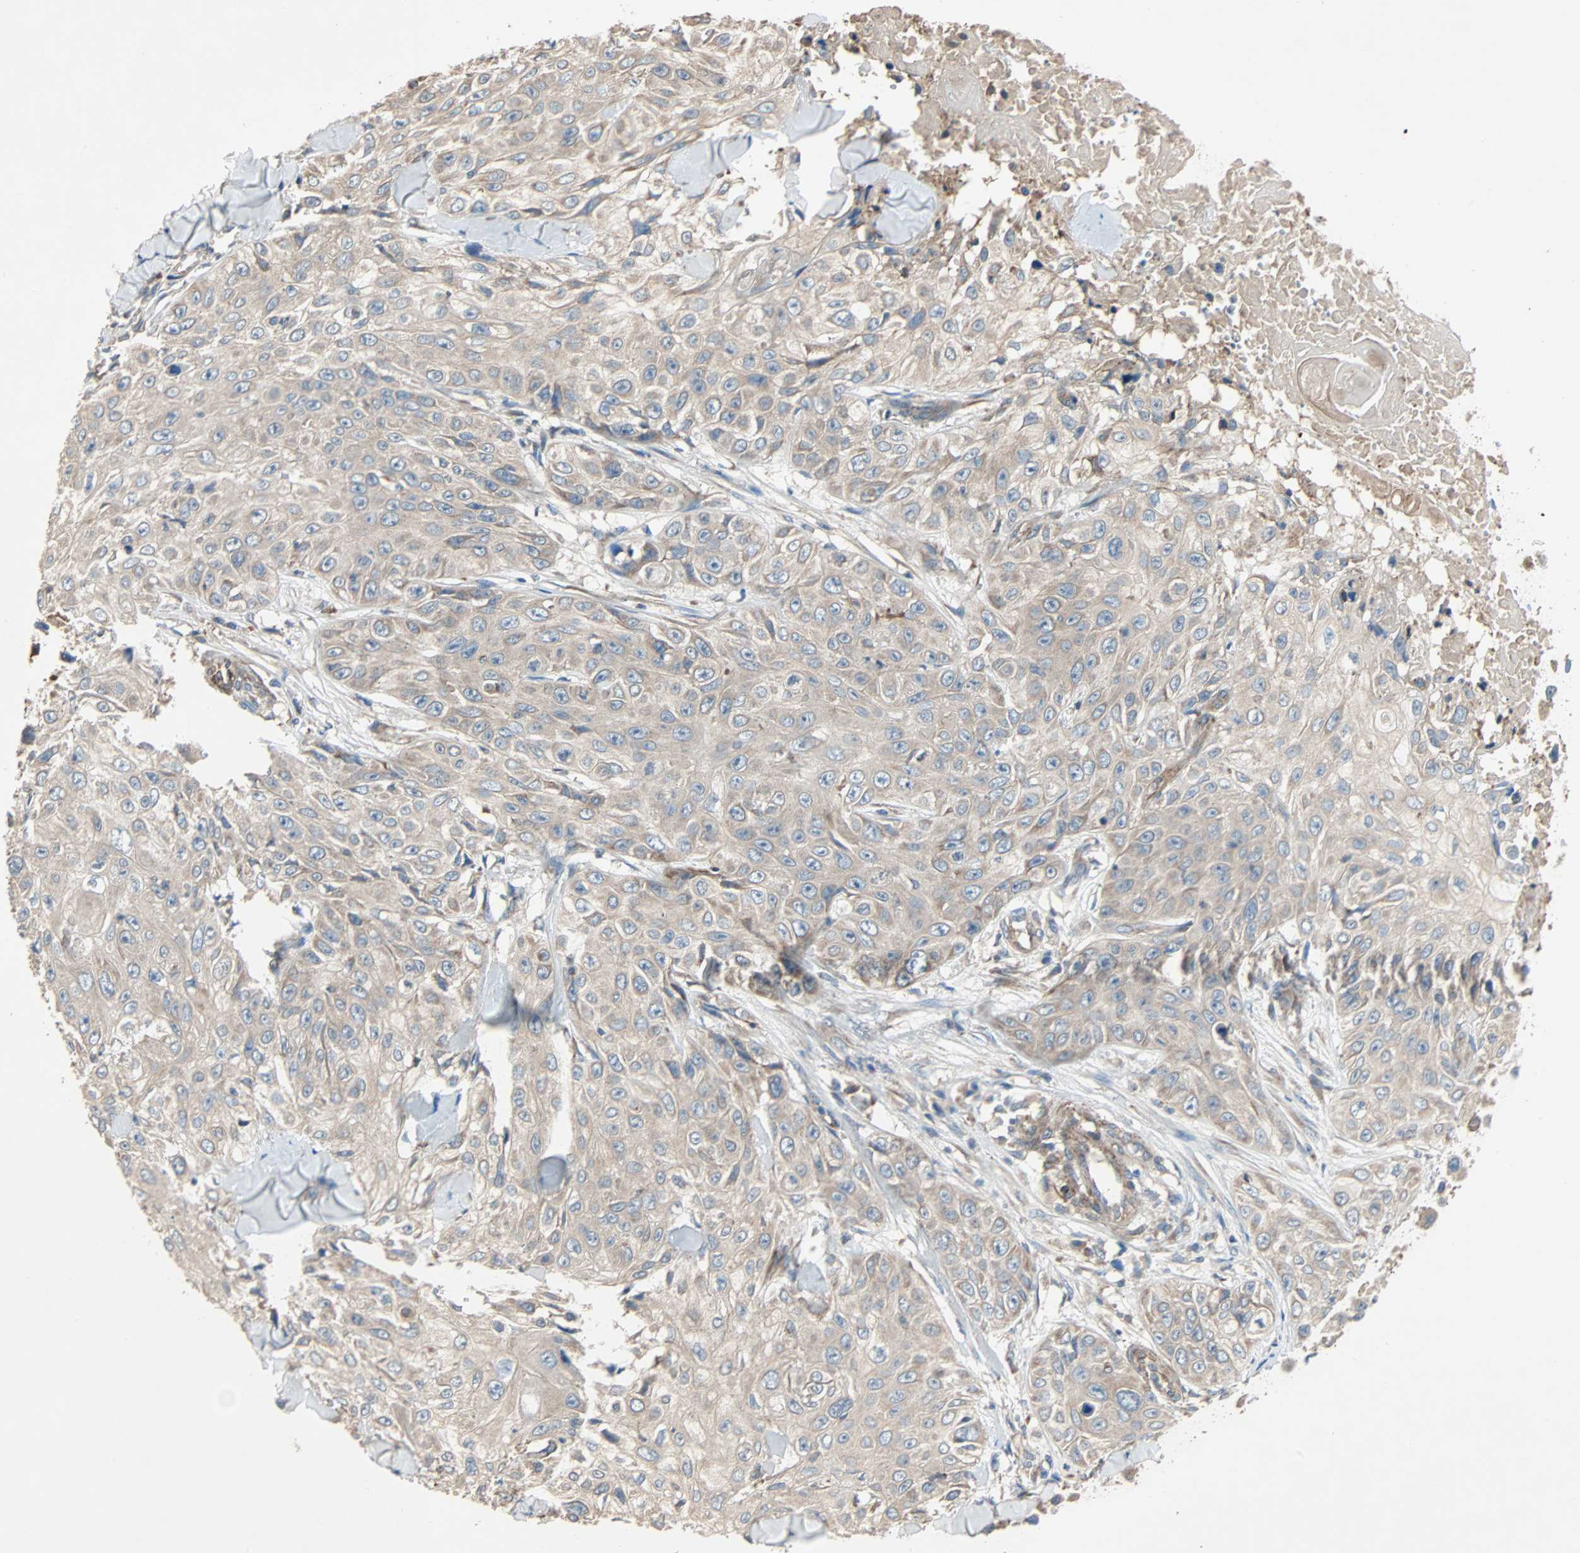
{"staining": {"intensity": "weak", "quantity": ">75%", "location": "cytoplasmic/membranous"}, "tissue": "skin cancer", "cell_type": "Tumor cells", "image_type": "cancer", "snomed": [{"axis": "morphology", "description": "Squamous cell carcinoma, NOS"}, {"axis": "topography", "description": "Skin"}], "caption": "Tumor cells demonstrate low levels of weak cytoplasmic/membranous positivity in approximately >75% of cells in skin squamous cell carcinoma.", "gene": "XYLT1", "patient": {"sex": "male", "age": 86}}